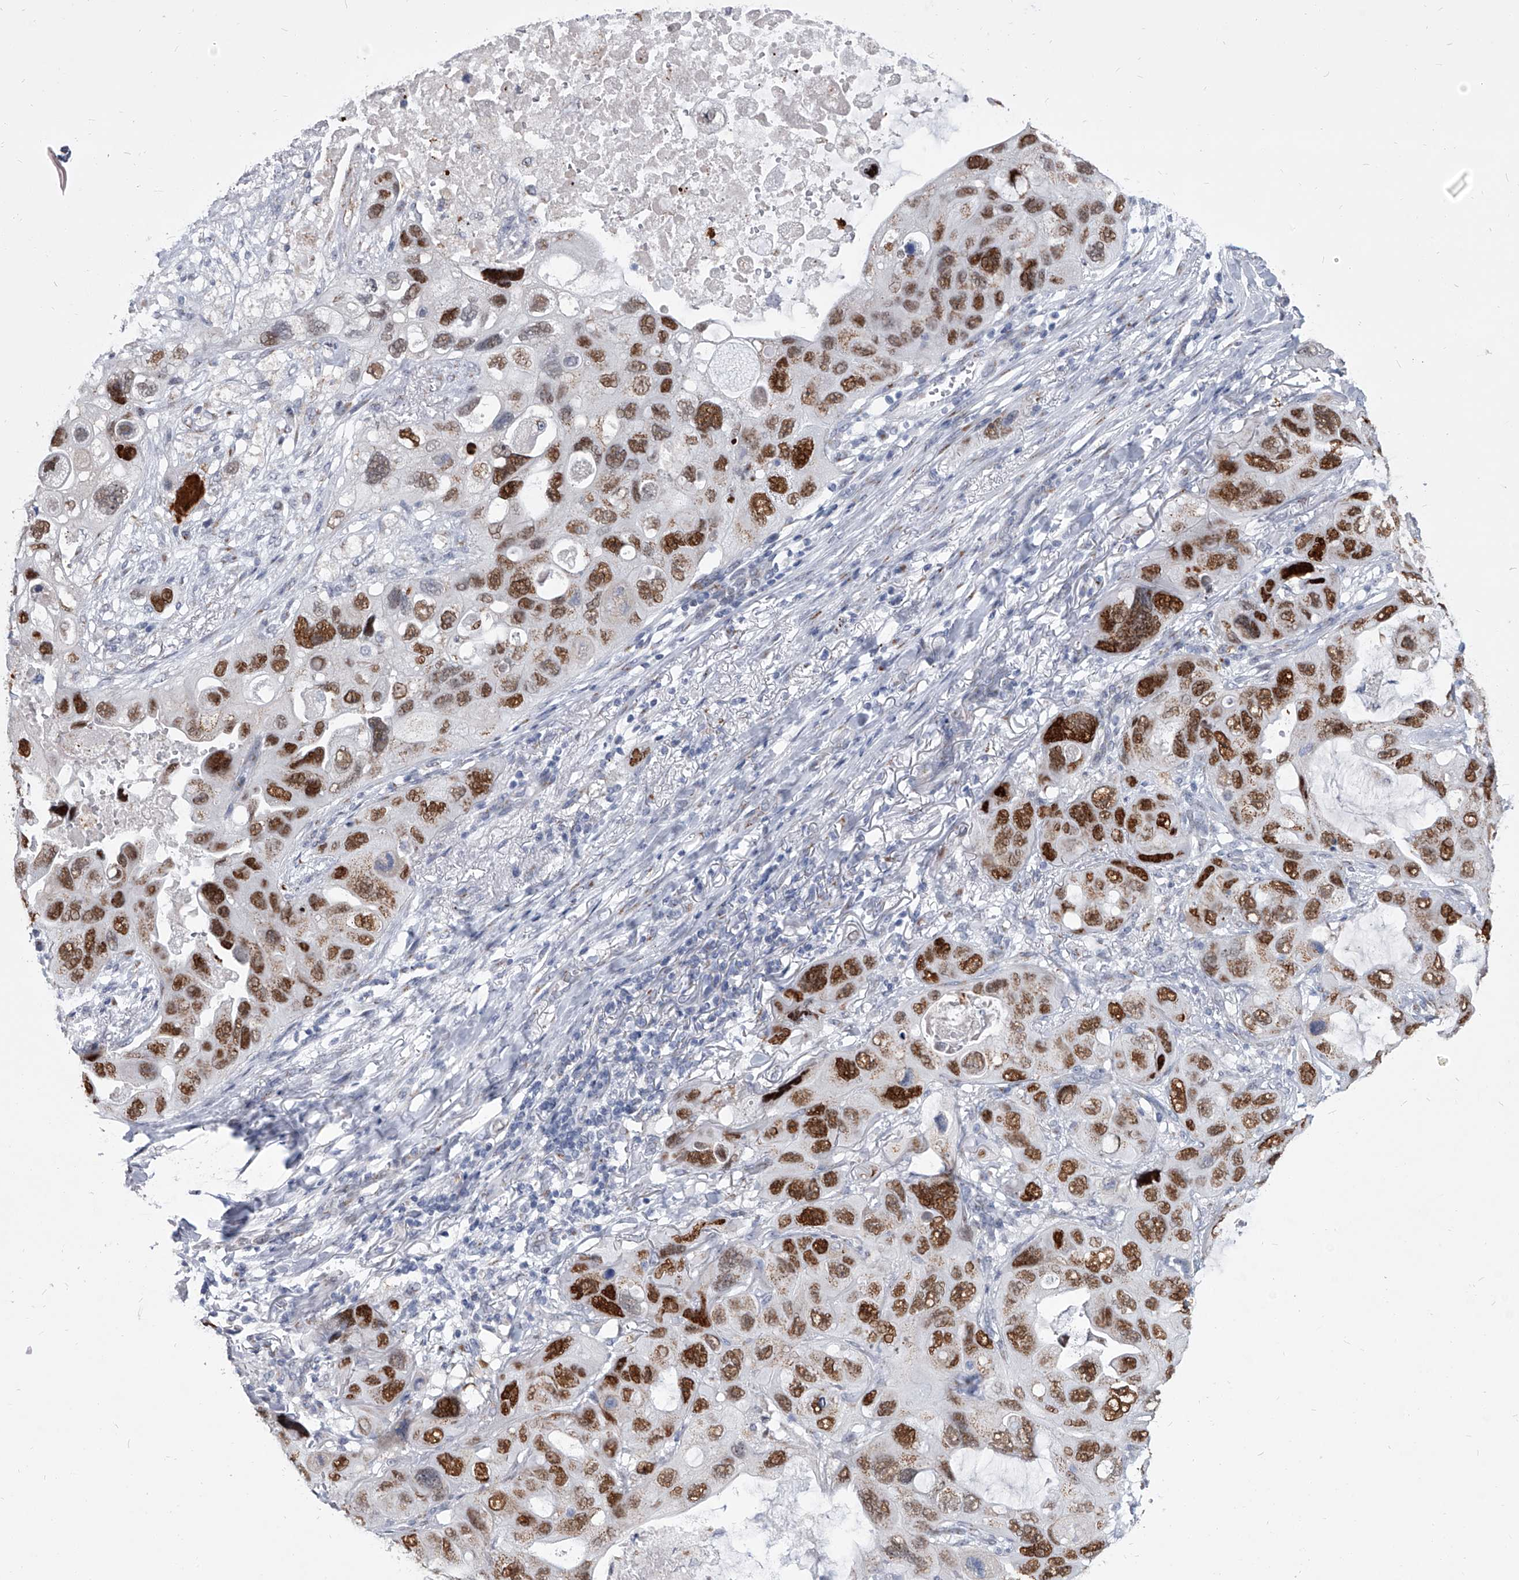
{"staining": {"intensity": "strong", "quantity": ">75%", "location": "nuclear"}, "tissue": "lung cancer", "cell_type": "Tumor cells", "image_type": "cancer", "snomed": [{"axis": "morphology", "description": "Squamous cell carcinoma, NOS"}, {"axis": "topography", "description": "Lung"}], "caption": "DAB immunohistochemical staining of human lung squamous cell carcinoma exhibits strong nuclear protein expression in approximately >75% of tumor cells. (Brightfield microscopy of DAB IHC at high magnification).", "gene": "EVA1C", "patient": {"sex": "female", "age": 73}}